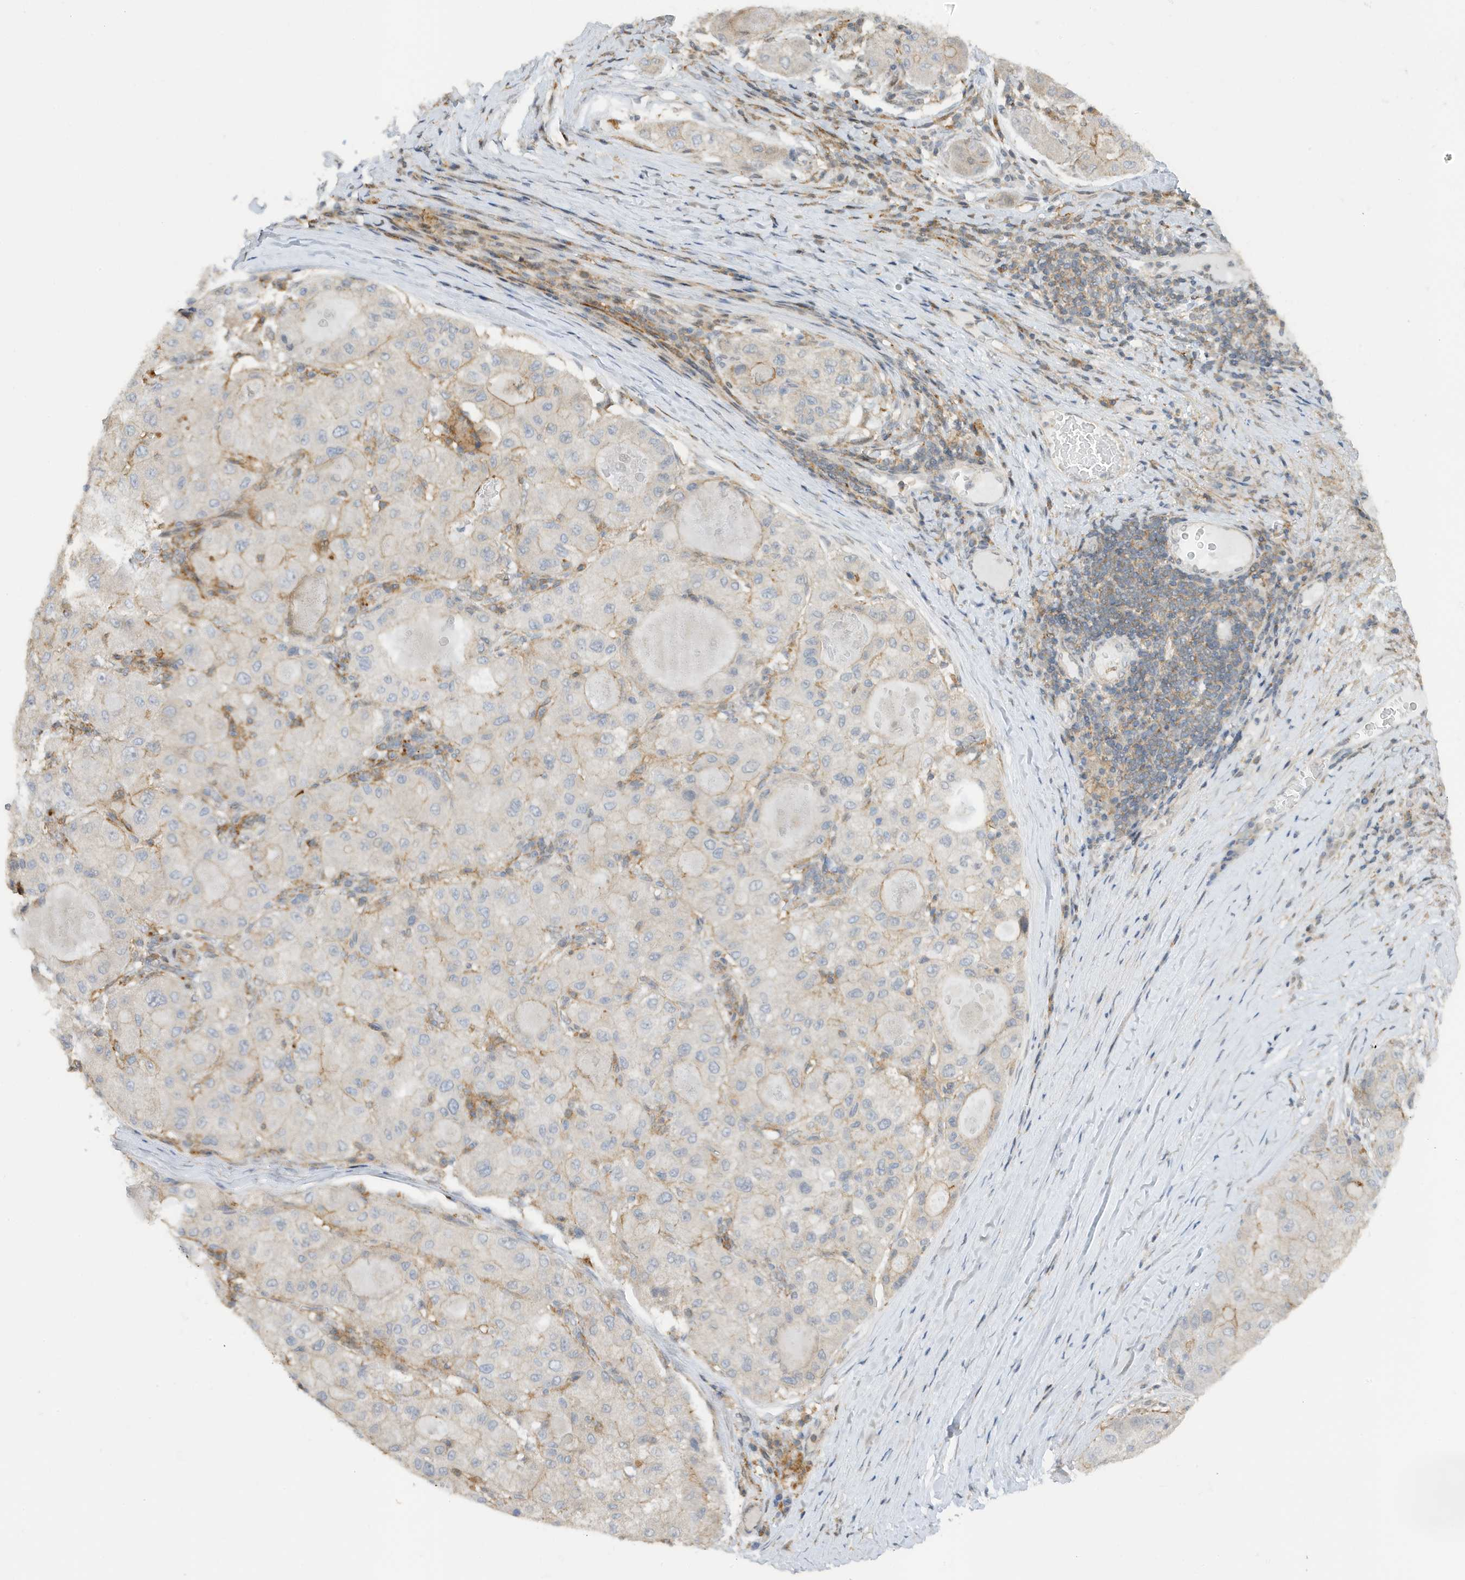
{"staining": {"intensity": "moderate", "quantity": "<25%", "location": "cytoplasmic/membranous"}, "tissue": "liver cancer", "cell_type": "Tumor cells", "image_type": "cancer", "snomed": [{"axis": "morphology", "description": "Carcinoma, Hepatocellular, NOS"}, {"axis": "topography", "description": "Liver"}], "caption": "About <25% of tumor cells in liver cancer (hepatocellular carcinoma) reveal moderate cytoplasmic/membranous protein positivity as visualized by brown immunohistochemical staining.", "gene": "TATDN3", "patient": {"sex": "male", "age": 80}}